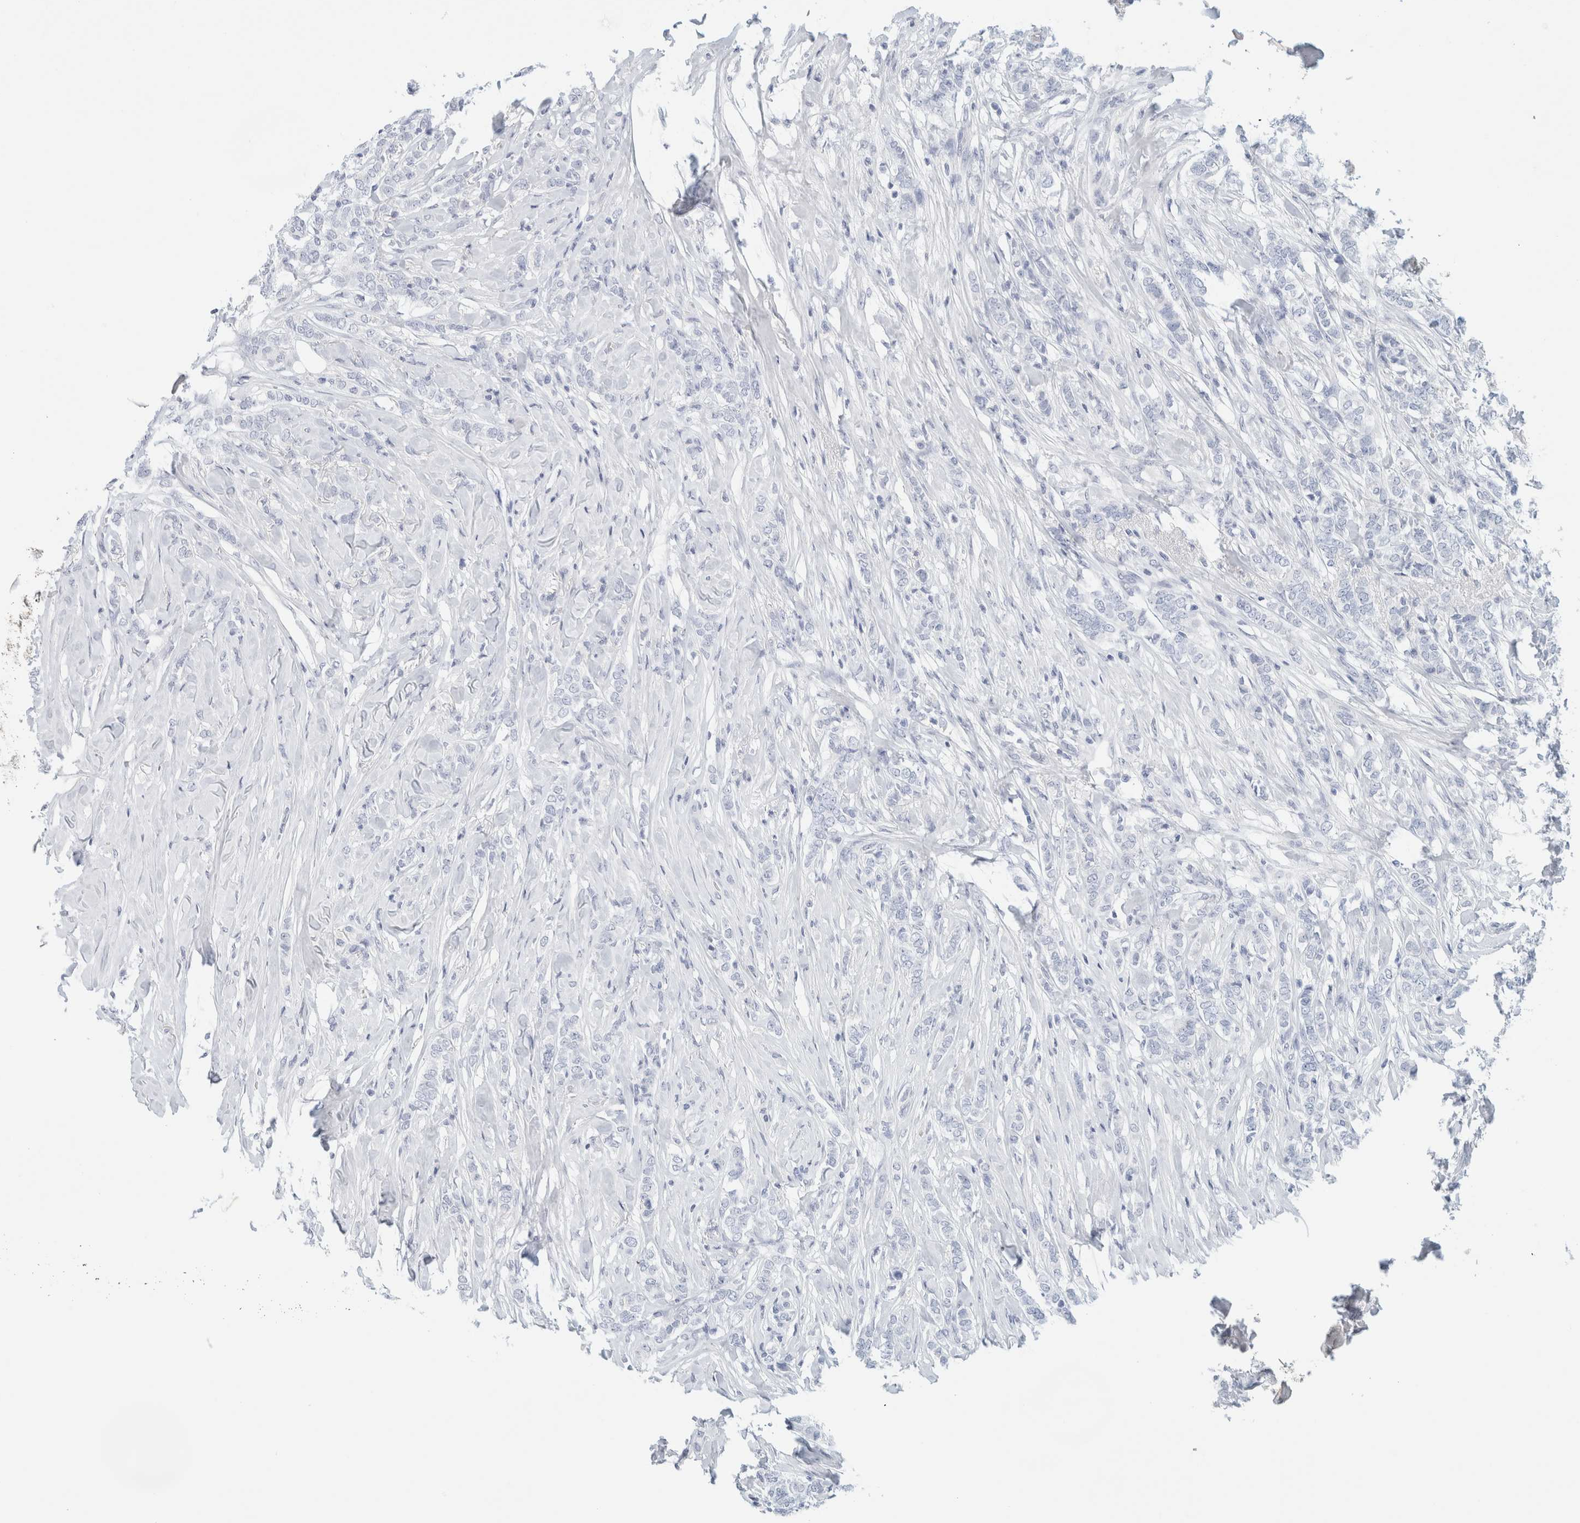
{"staining": {"intensity": "negative", "quantity": "none", "location": "none"}, "tissue": "breast cancer", "cell_type": "Tumor cells", "image_type": "cancer", "snomed": [{"axis": "morphology", "description": "Lobular carcinoma"}, {"axis": "topography", "description": "Skin"}, {"axis": "topography", "description": "Breast"}], "caption": "IHC image of neoplastic tissue: human breast lobular carcinoma stained with DAB displays no significant protein positivity in tumor cells.", "gene": "HEXD", "patient": {"sex": "female", "age": 46}}